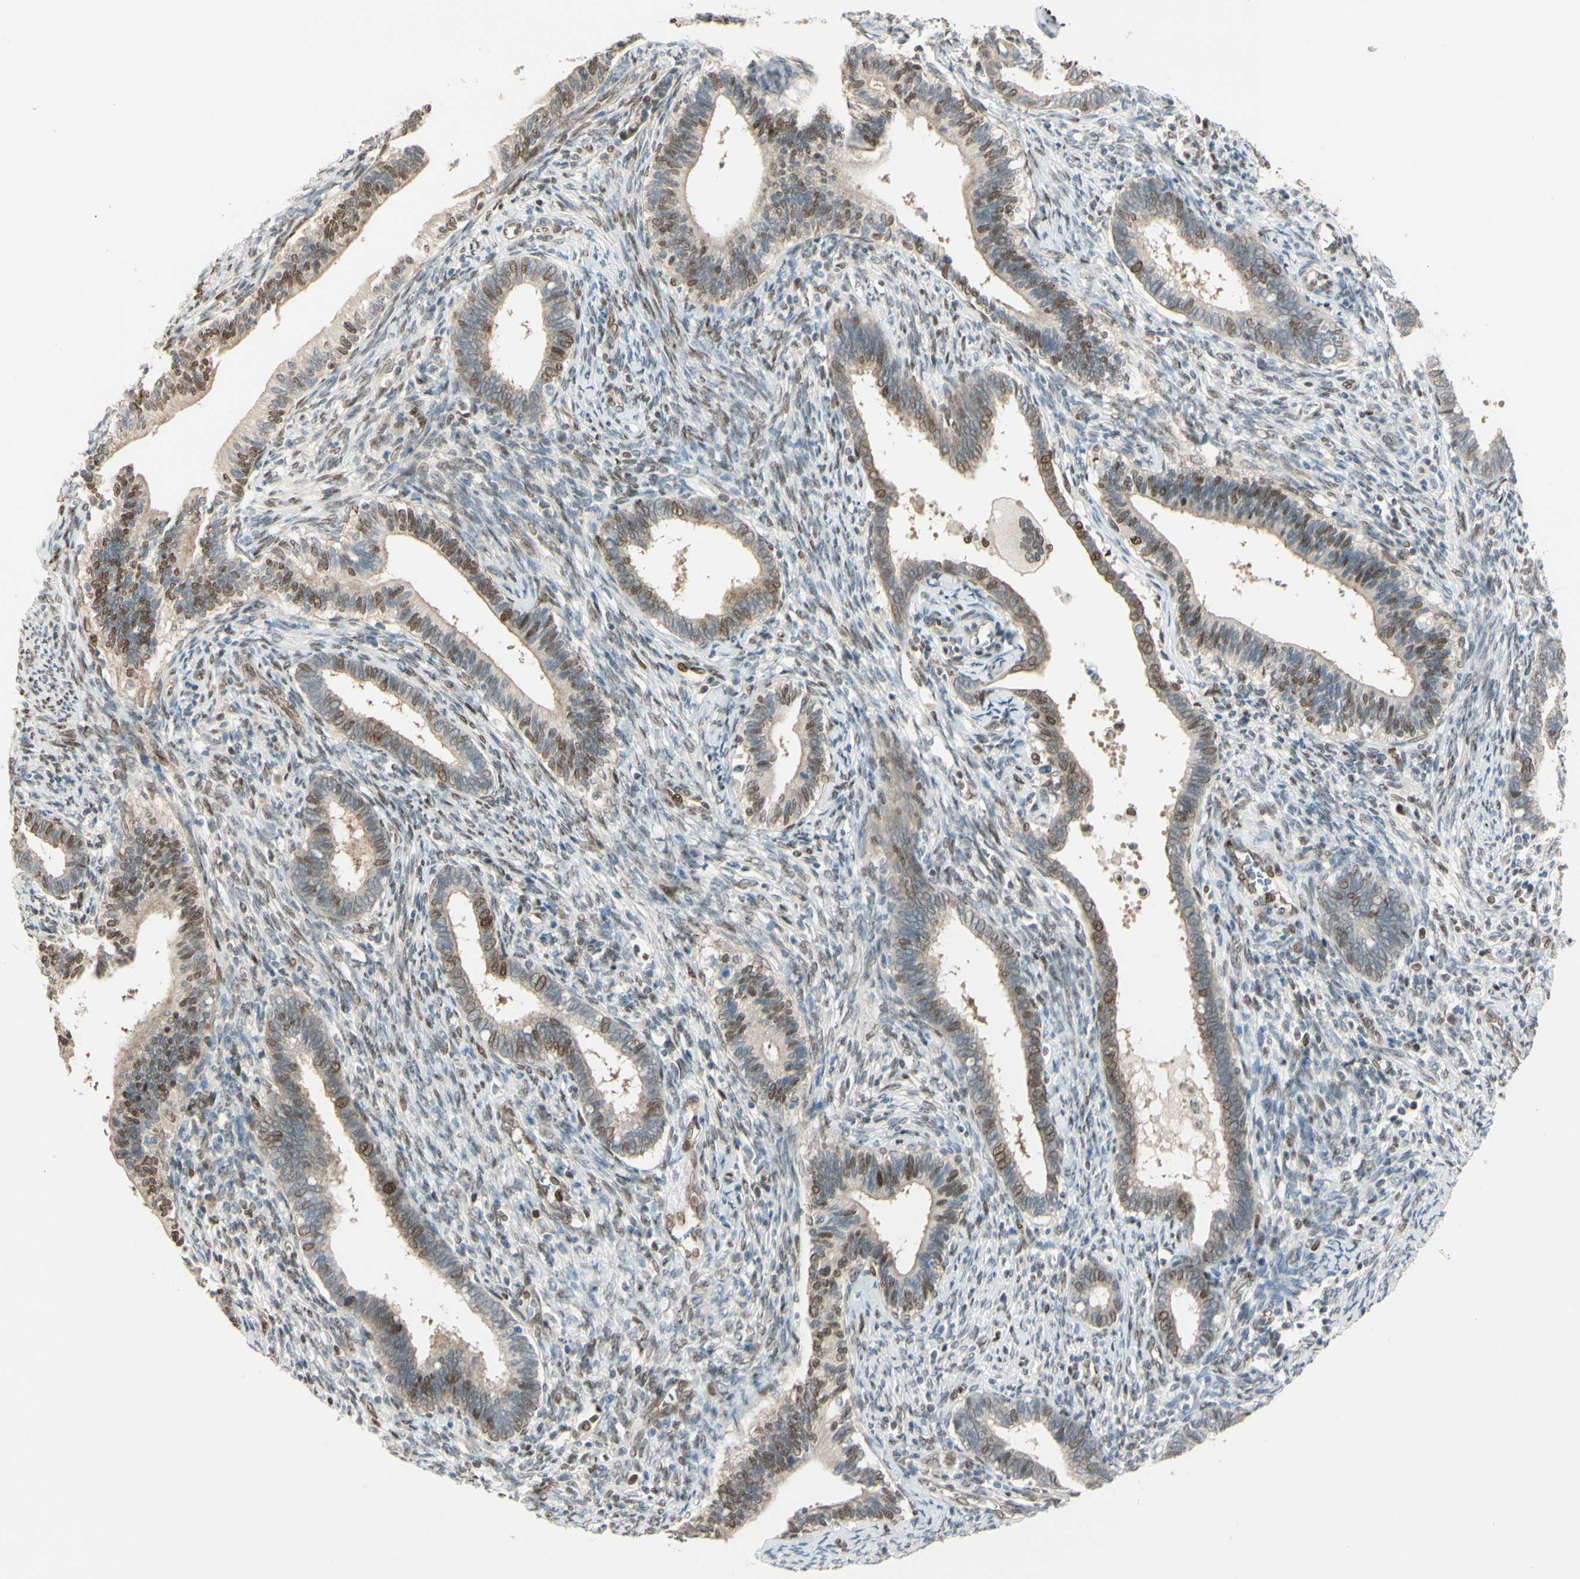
{"staining": {"intensity": "moderate", "quantity": "25%-75%", "location": "nuclear"}, "tissue": "cervical cancer", "cell_type": "Tumor cells", "image_type": "cancer", "snomed": [{"axis": "morphology", "description": "Adenocarcinoma, NOS"}, {"axis": "topography", "description": "Cervix"}], "caption": "There is medium levels of moderate nuclear staining in tumor cells of cervical cancer, as demonstrated by immunohistochemical staining (brown color).", "gene": "SUFU", "patient": {"sex": "female", "age": 44}}